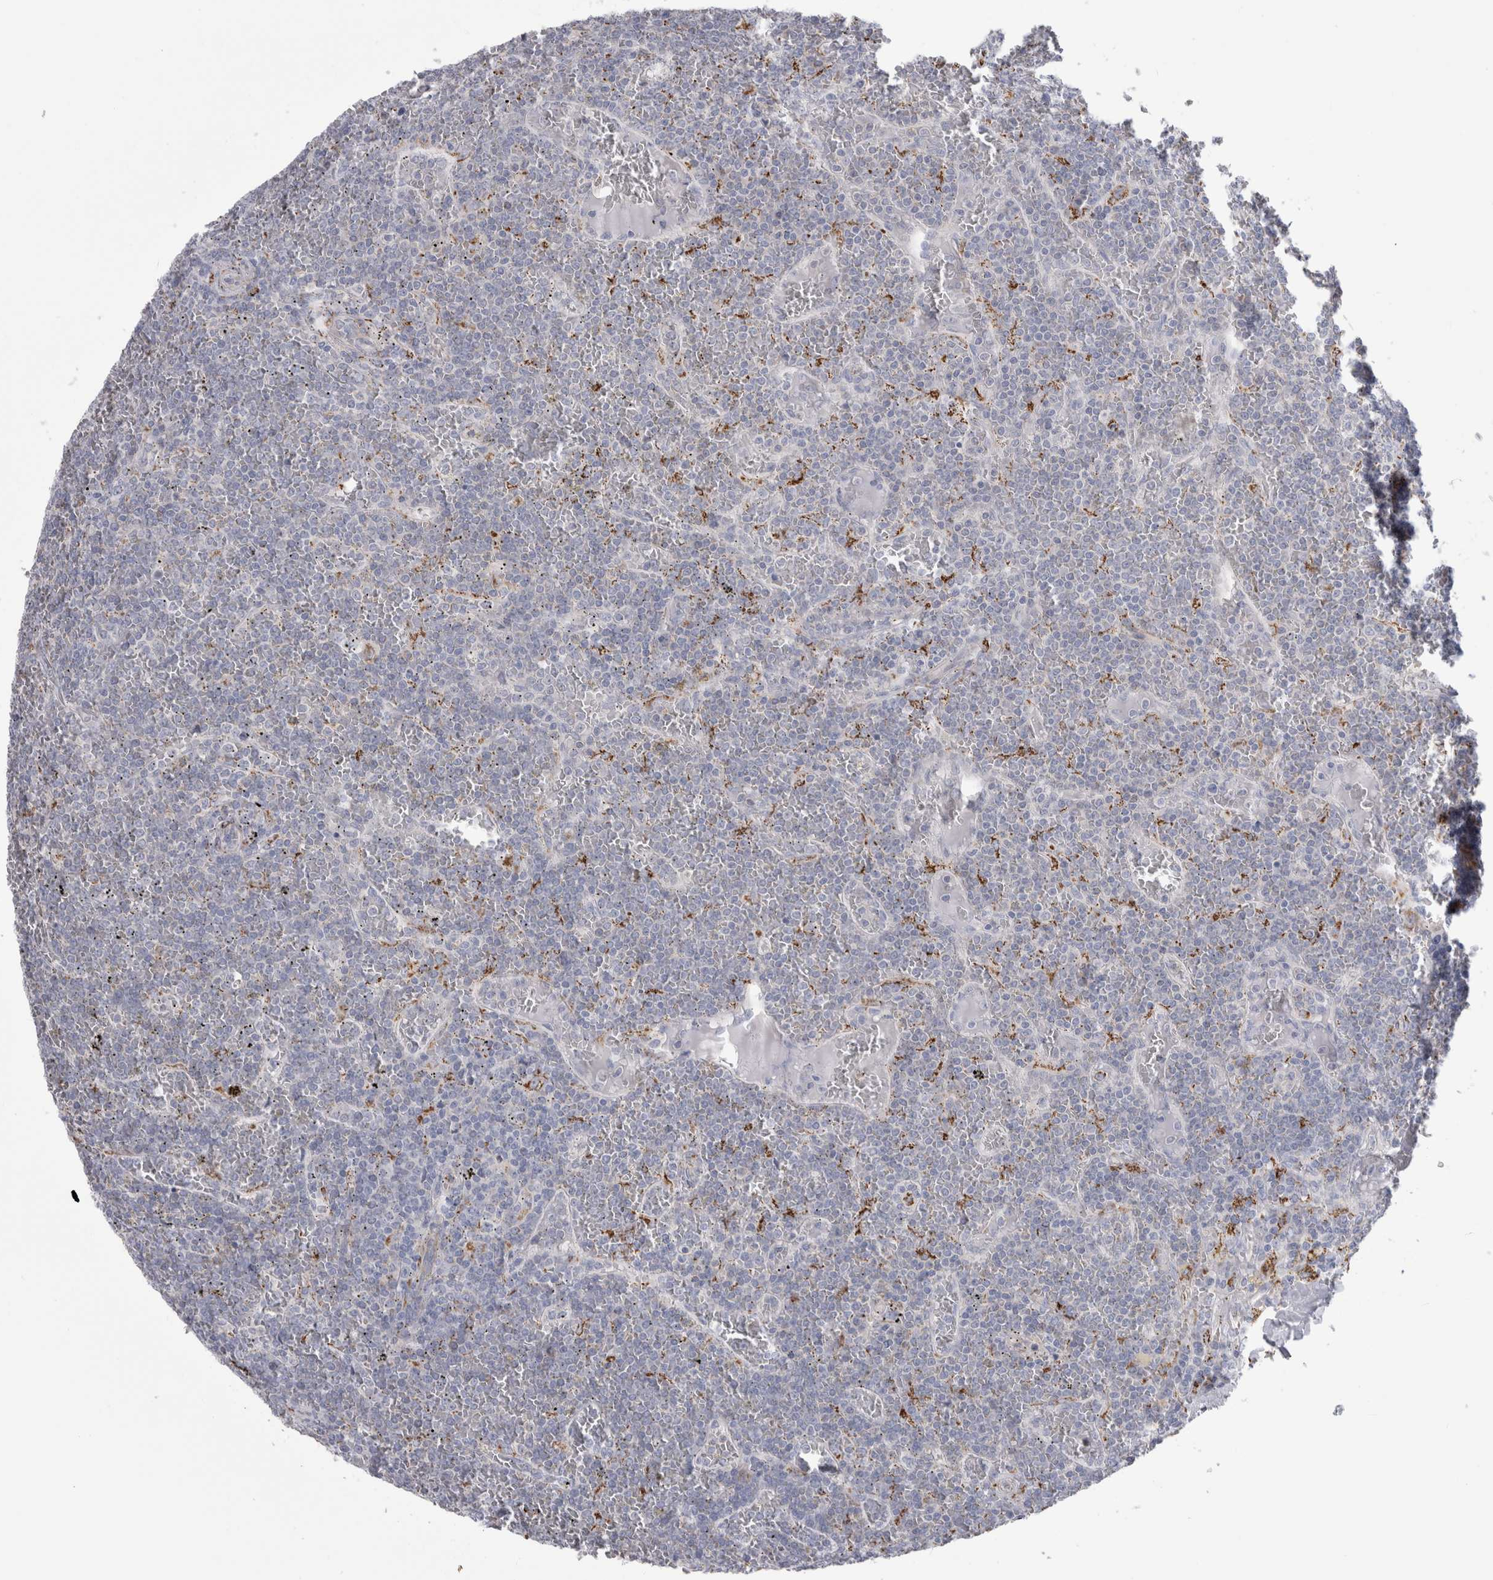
{"staining": {"intensity": "negative", "quantity": "none", "location": "none"}, "tissue": "lymphoma", "cell_type": "Tumor cells", "image_type": "cancer", "snomed": [{"axis": "morphology", "description": "Malignant lymphoma, non-Hodgkin's type, Low grade"}, {"axis": "topography", "description": "Spleen"}], "caption": "Malignant lymphoma, non-Hodgkin's type (low-grade) was stained to show a protein in brown. There is no significant expression in tumor cells.", "gene": "GATM", "patient": {"sex": "female", "age": 19}}